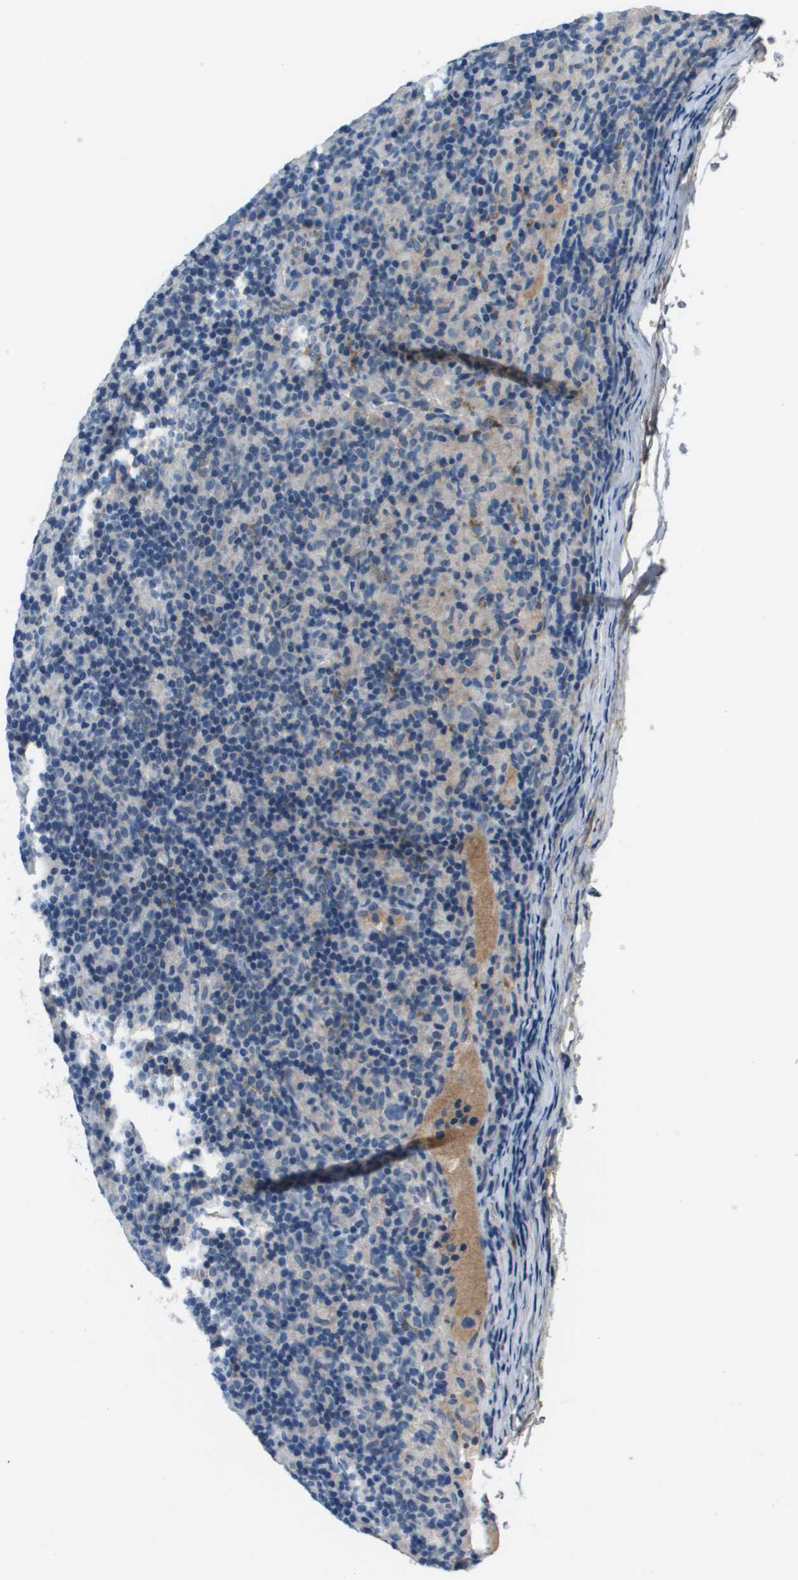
{"staining": {"intensity": "negative", "quantity": "none", "location": "none"}, "tissue": "lymphoma", "cell_type": "Tumor cells", "image_type": "cancer", "snomed": [{"axis": "morphology", "description": "Hodgkin's disease, NOS"}, {"axis": "topography", "description": "Lymph node"}], "caption": "Image shows no significant protein expression in tumor cells of Hodgkin's disease.", "gene": "PCOLCE", "patient": {"sex": "male", "age": 70}}